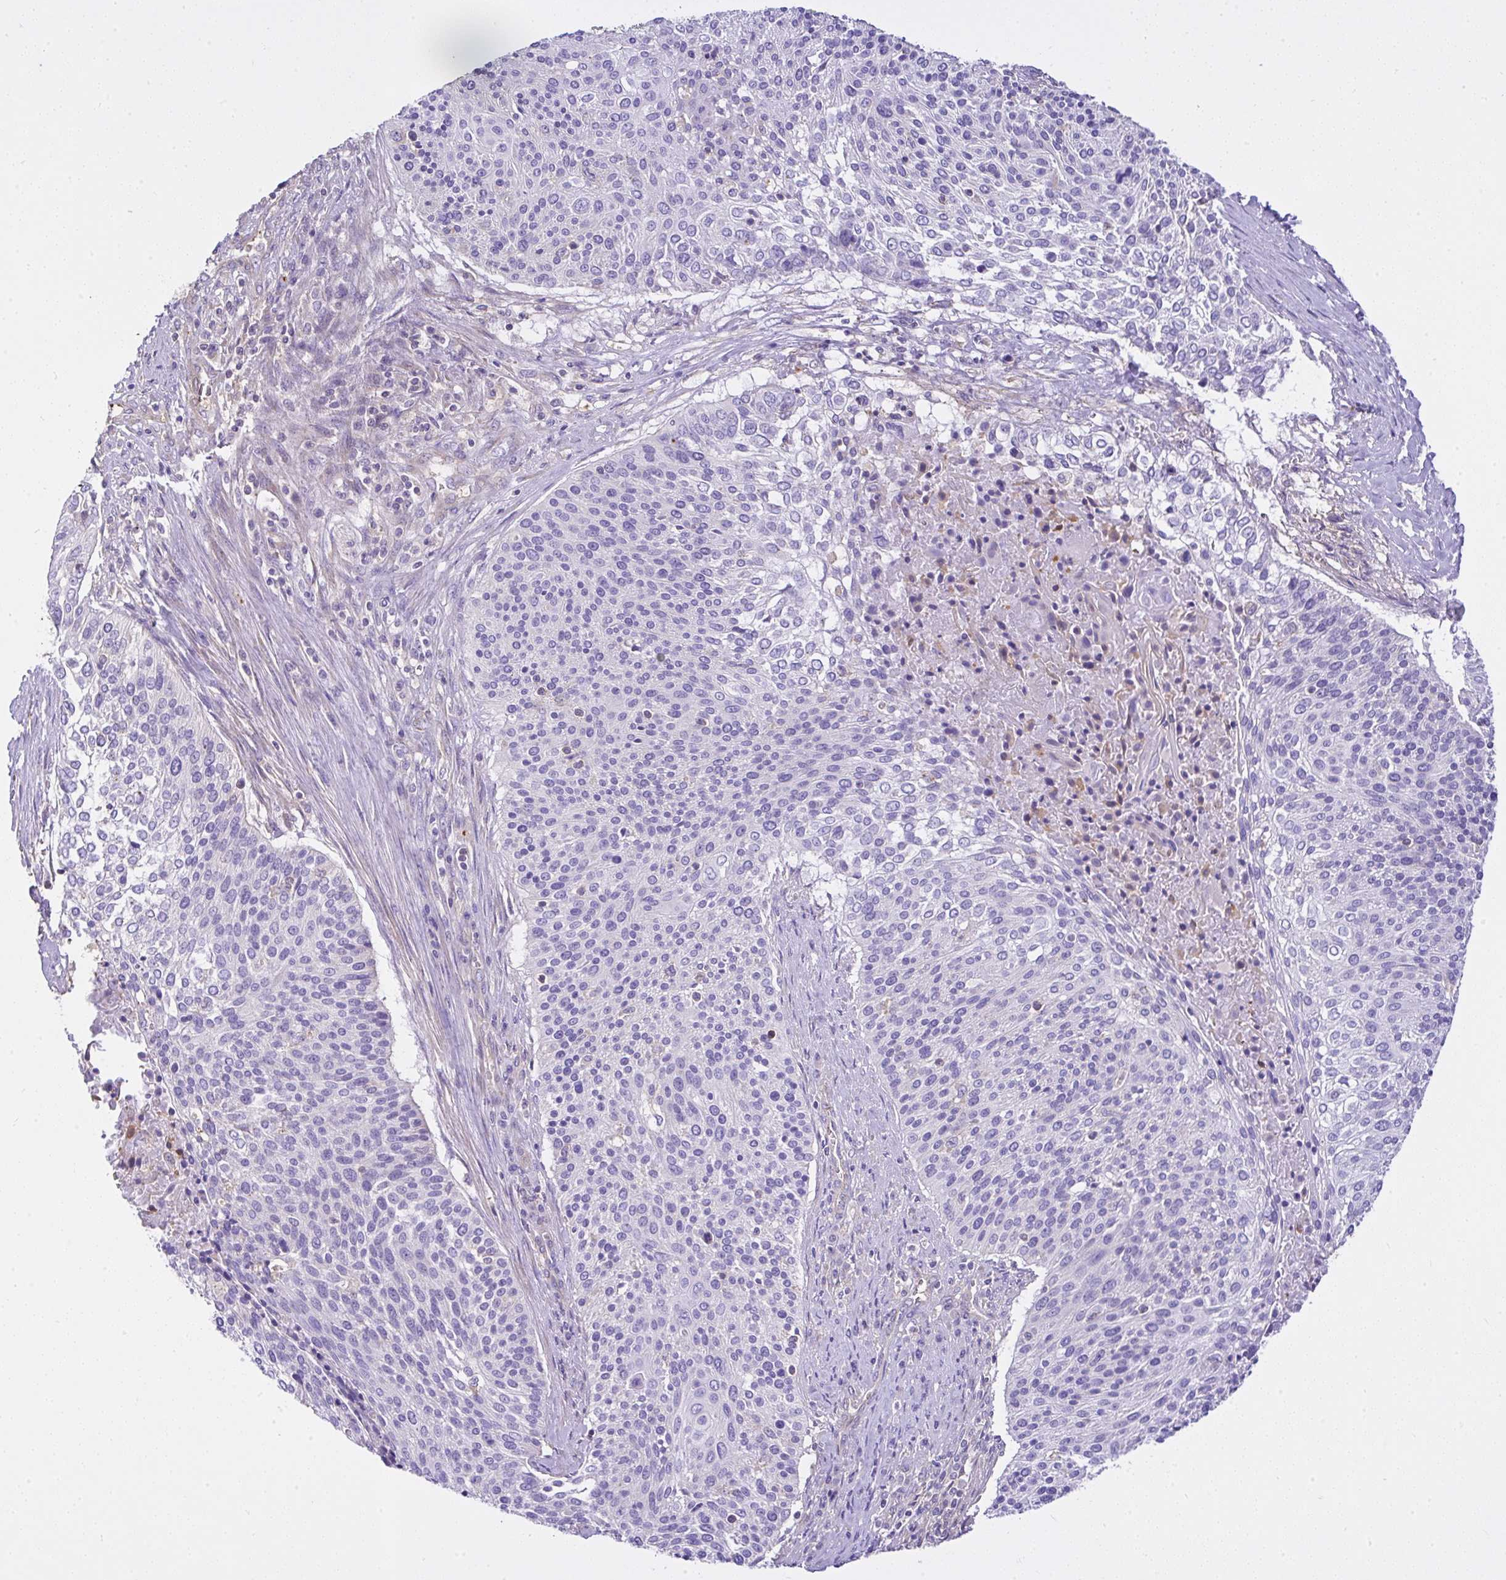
{"staining": {"intensity": "negative", "quantity": "none", "location": "none"}, "tissue": "cervical cancer", "cell_type": "Tumor cells", "image_type": "cancer", "snomed": [{"axis": "morphology", "description": "Squamous cell carcinoma, NOS"}, {"axis": "topography", "description": "Cervix"}], "caption": "Cervical cancer (squamous cell carcinoma) was stained to show a protein in brown. There is no significant expression in tumor cells. Brightfield microscopy of immunohistochemistry stained with DAB (3,3'-diaminobenzidine) (brown) and hematoxylin (blue), captured at high magnification.", "gene": "CCDC142", "patient": {"sex": "female", "age": 31}}